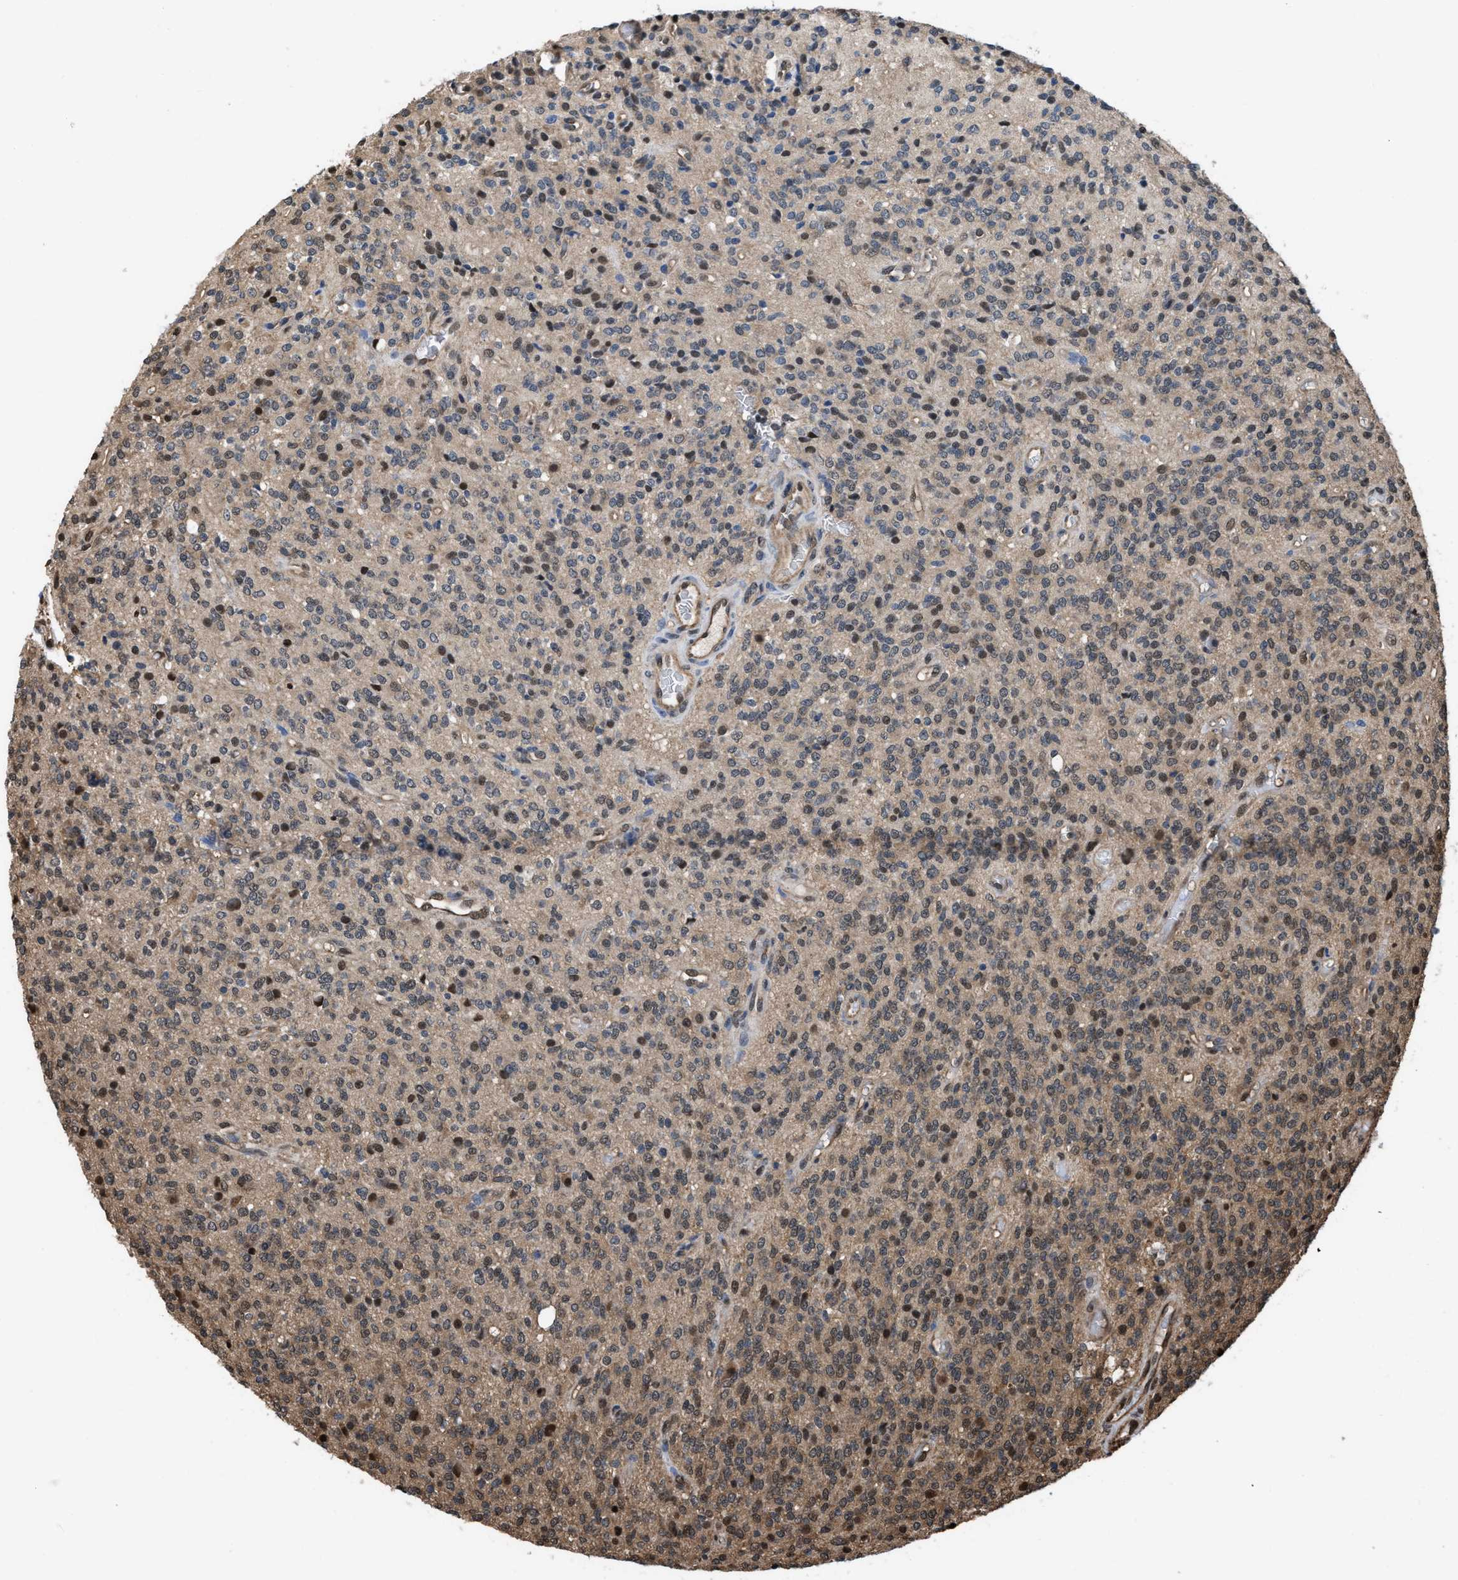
{"staining": {"intensity": "moderate", "quantity": "25%-75%", "location": "nuclear"}, "tissue": "glioma", "cell_type": "Tumor cells", "image_type": "cancer", "snomed": [{"axis": "morphology", "description": "Glioma, malignant, High grade"}, {"axis": "topography", "description": "Brain"}], "caption": "Tumor cells exhibit medium levels of moderate nuclear staining in approximately 25%-75% of cells in human high-grade glioma (malignant).", "gene": "FNTA", "patient": {"sex": "male", "age": 34}}